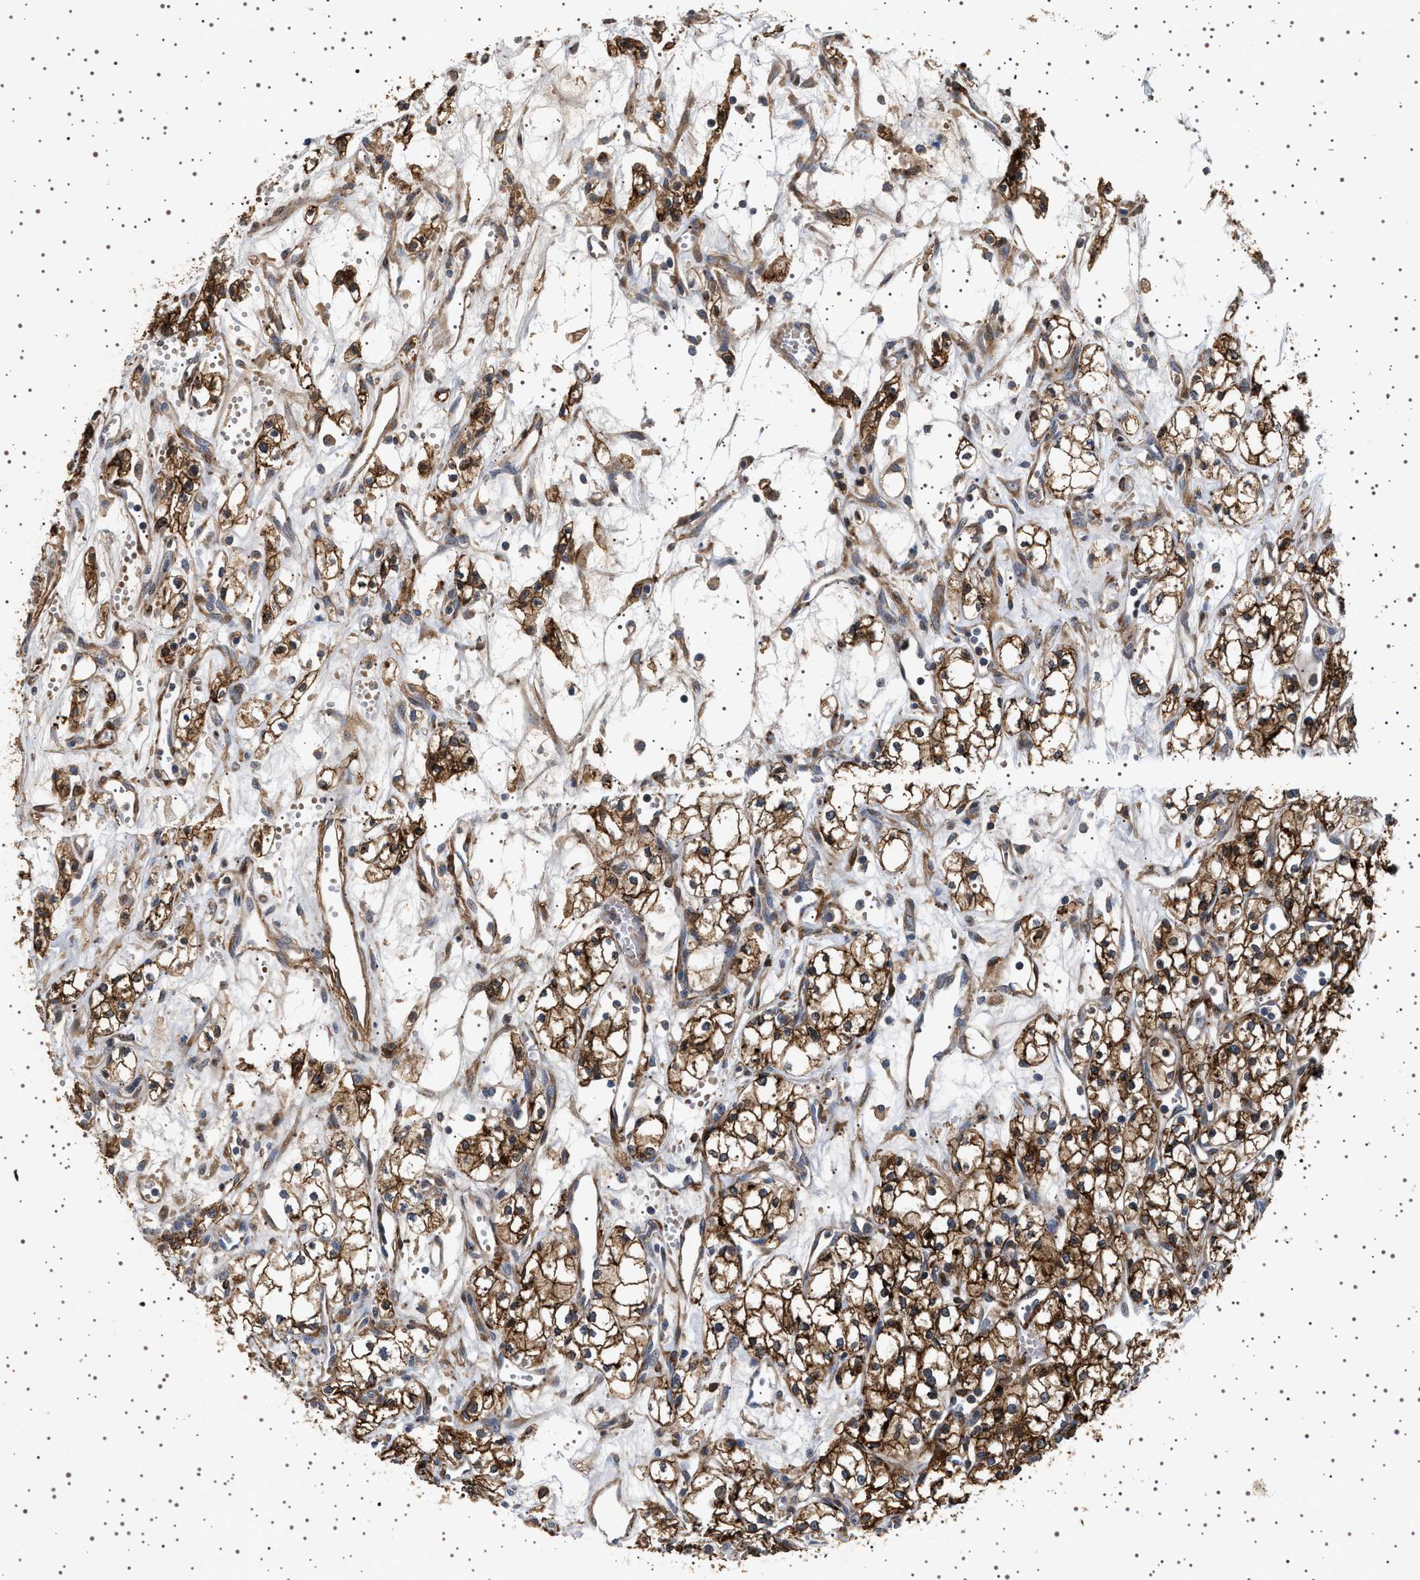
{"staining": {"intensity": "moderate", "quantity": ">75%", "location": "cytoplasmic/membranous"}, "tissue": "renal cancer", "cell_type": "Tumor cells", "image_type": "cancer", "snomed": [{"axis": "morphology", "description": "Adenocarcinoma, NOS"}, {"axis": "topography", "description": "Kidney"}], "caption": "DAB immunohistochemical staining of adenocarcinoma (renal) demonstrates moderate cytoplasmic/membranous protein positivity in about >75% of tumor cells.", "gene": "GUCY1B1", "patient": {"sex": "male", "age": 59}}